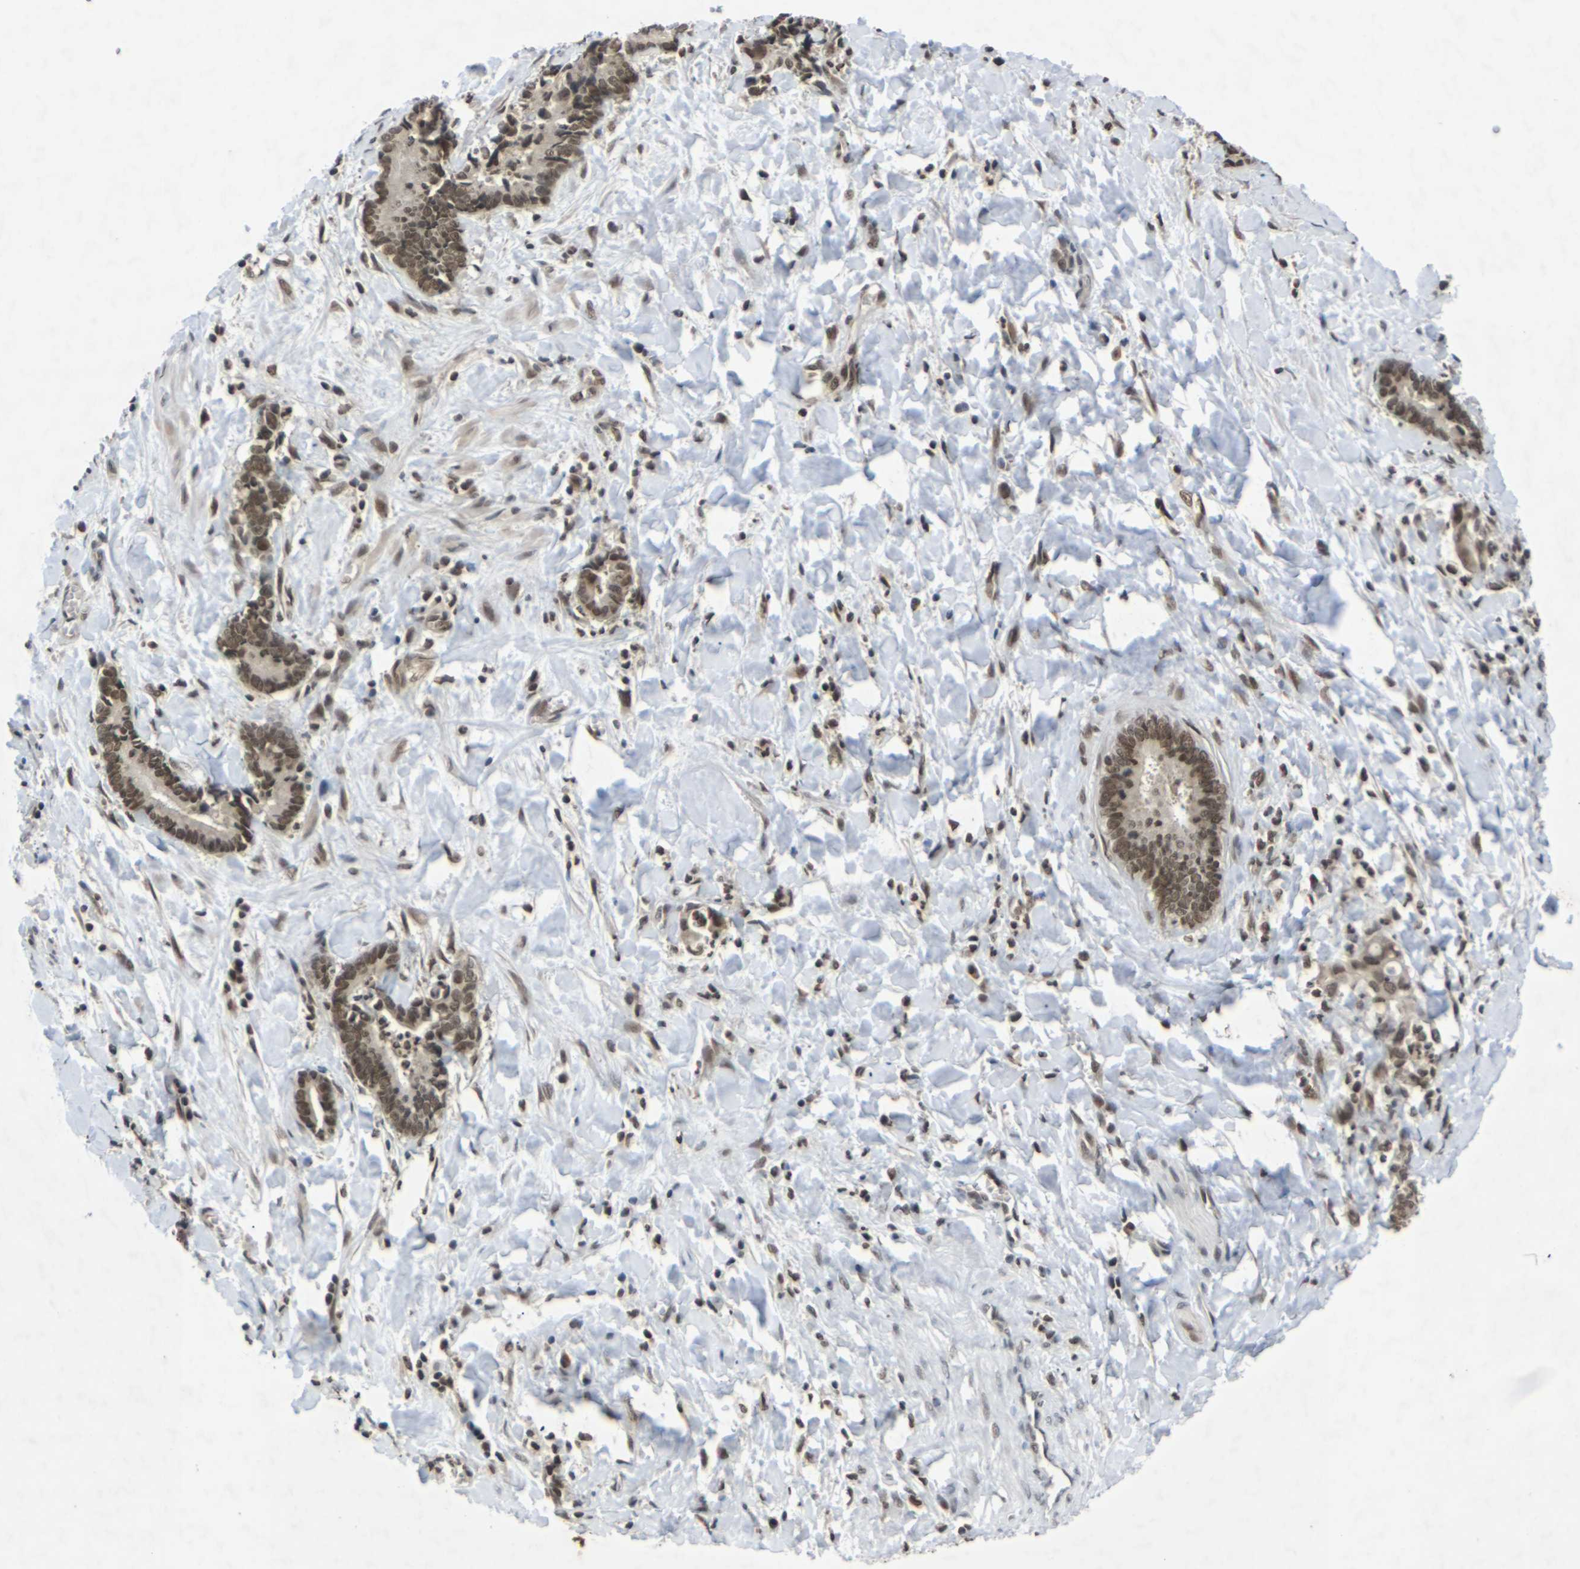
{"staining": {"intensity": "moderate", "quantity": ">75%", "location": "nuclear"}, "tissue": "cervical cancer", "cell_type": "Tumor cells", "image_type": "cancer", "snomed": [{"axis": "morphology", "description": "Adenocarcinoma, NOS"}, {"axis": "topography", "description": "Cervix"}], "caption": "There is medium levels of moderate nuclear staining in tumor cells of adenocarcinoma (cervical), as demonstrated by immunohistochemical staining (brown color).", "gene": "NELFA", "patient": {"sex": "female", "age": 44}}